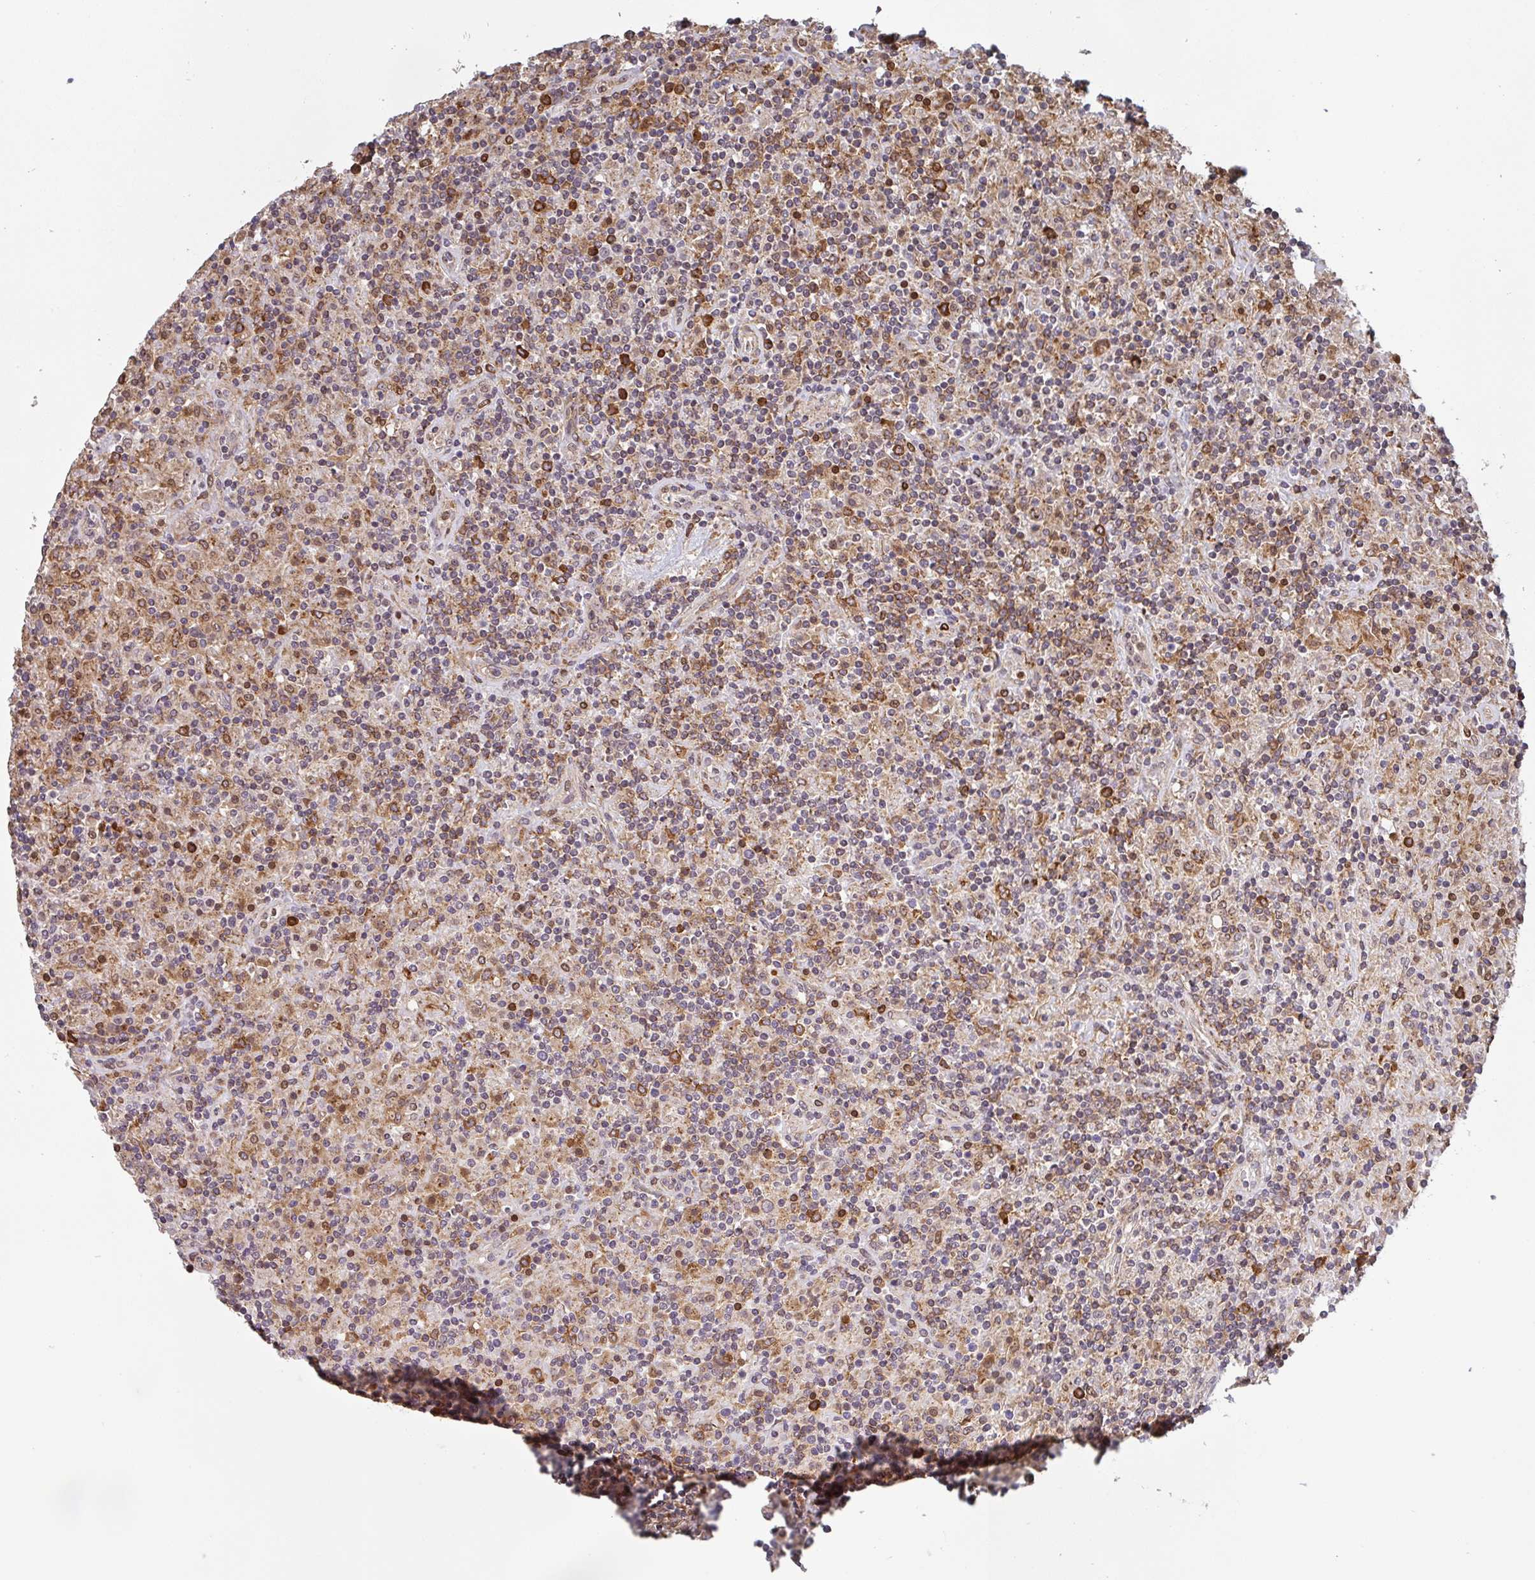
{"staining": {"intensity": "weak", "quantity": "<25%", "location": "cytoplasmic/membranous"}, "tissue": "lymphoma", "cell_type": "Tumor cells", "image_type": "cancer", "snomed": [{"axis": "morphology", "description": "Hodgkin's disease, NOS"}, {"axis": "topography", "description": "Lymph node"}], "caption": "A micrograph of lymphoma stained for a protein exhibits no brown staining in tumor cells.", "gene": "SIMC1", "patient": {"sex": "male", "age": 70}}